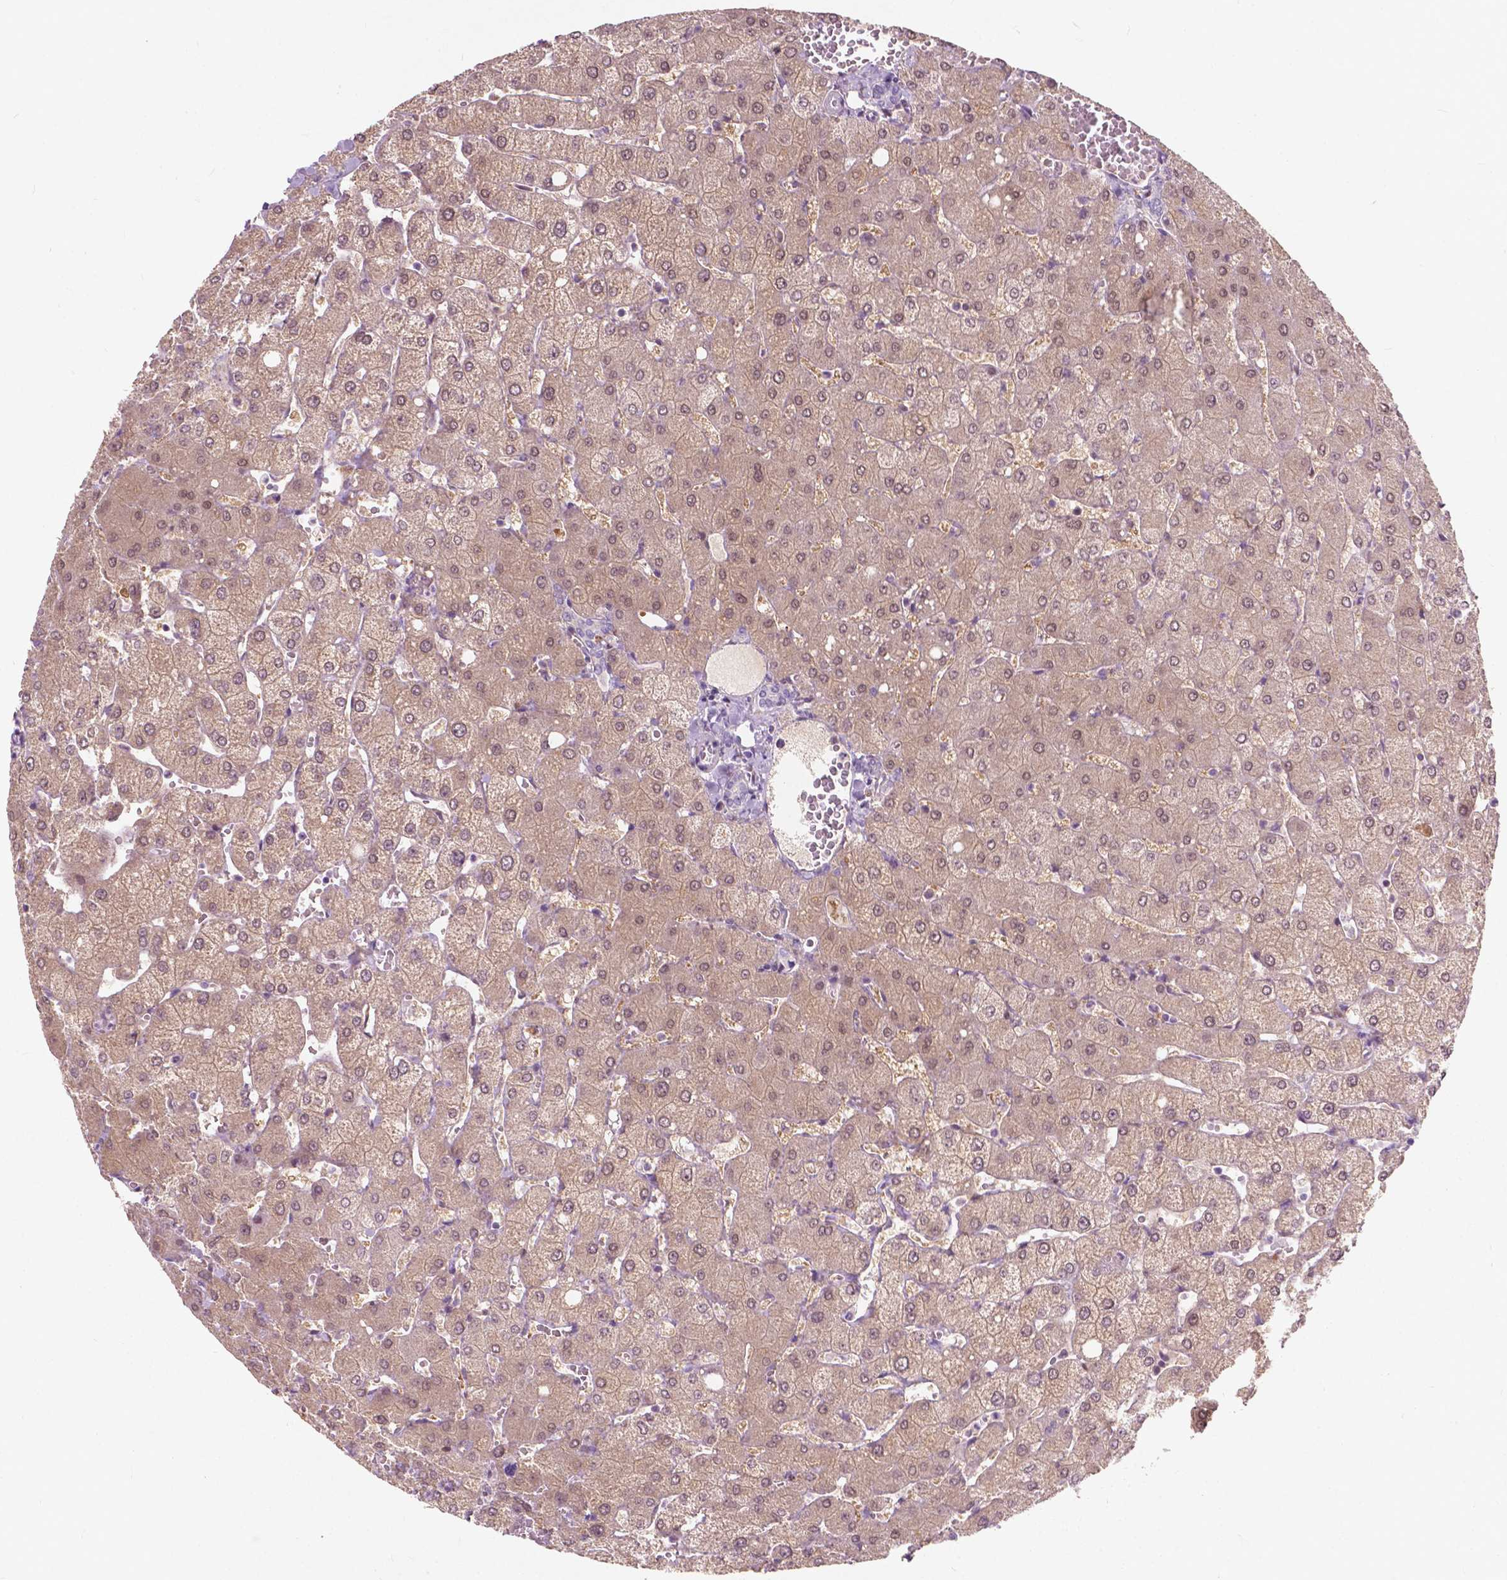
{"staining": {"intensity": "negative", "quantity": "none", "location": "none"}, "tissue": "liver", "cell_type": "Cholangiocytes", "image_type": "normal", "snomed": [{"axis": "morphology", "description": "Normal tissue, NOS"}, {"axis": "topography", "description": "Liver"}], "caption": "The immunohistochemistry (IHC) histopathology image has no significant expression in cholangiocytes of liver.", "gene": "GPR37", "patient": {"sex": "female", "age": 54}}